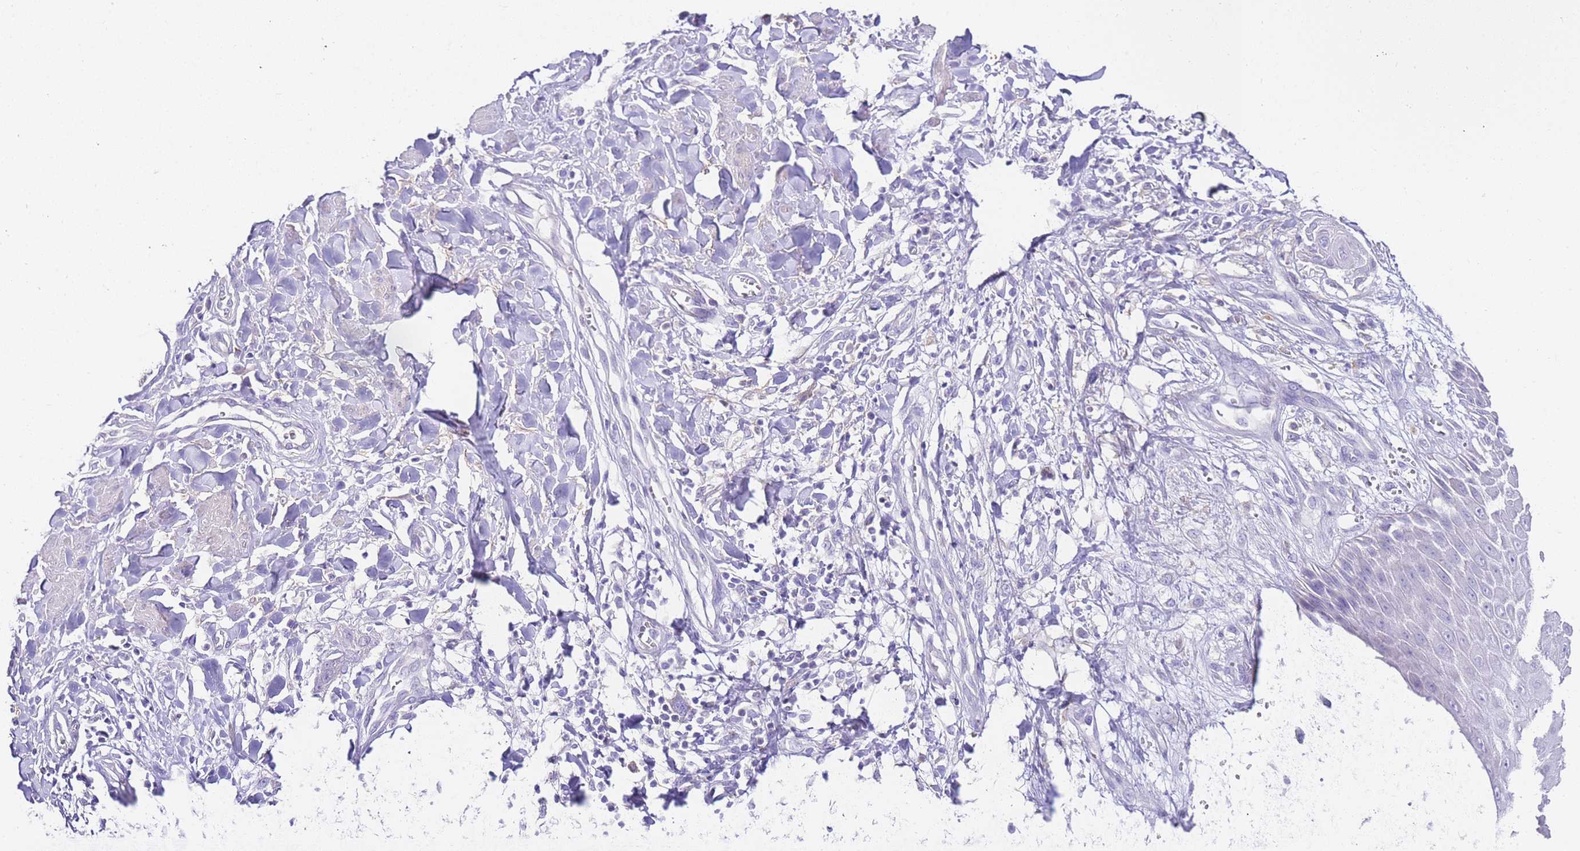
{"staining": {"intensity": "negative", "quantity": "none", "location": "none"}, "tissue": "skin cancer", "cell_type": "Tumor cells", "image_type": "cancer", "snomed": [{"axis": "morphology", "description": "Squamous cell carcinoma, NOS"}, {"axis": "topography", "description": "Skin"}, {"axis": "topography", "description": "Vulva"}], "caption": "Micrograph shows no protein positivity in tumor cells of skin cancer tissue.", "gene": "DPP4", "patient": {"sex": "female", "age": 85}}